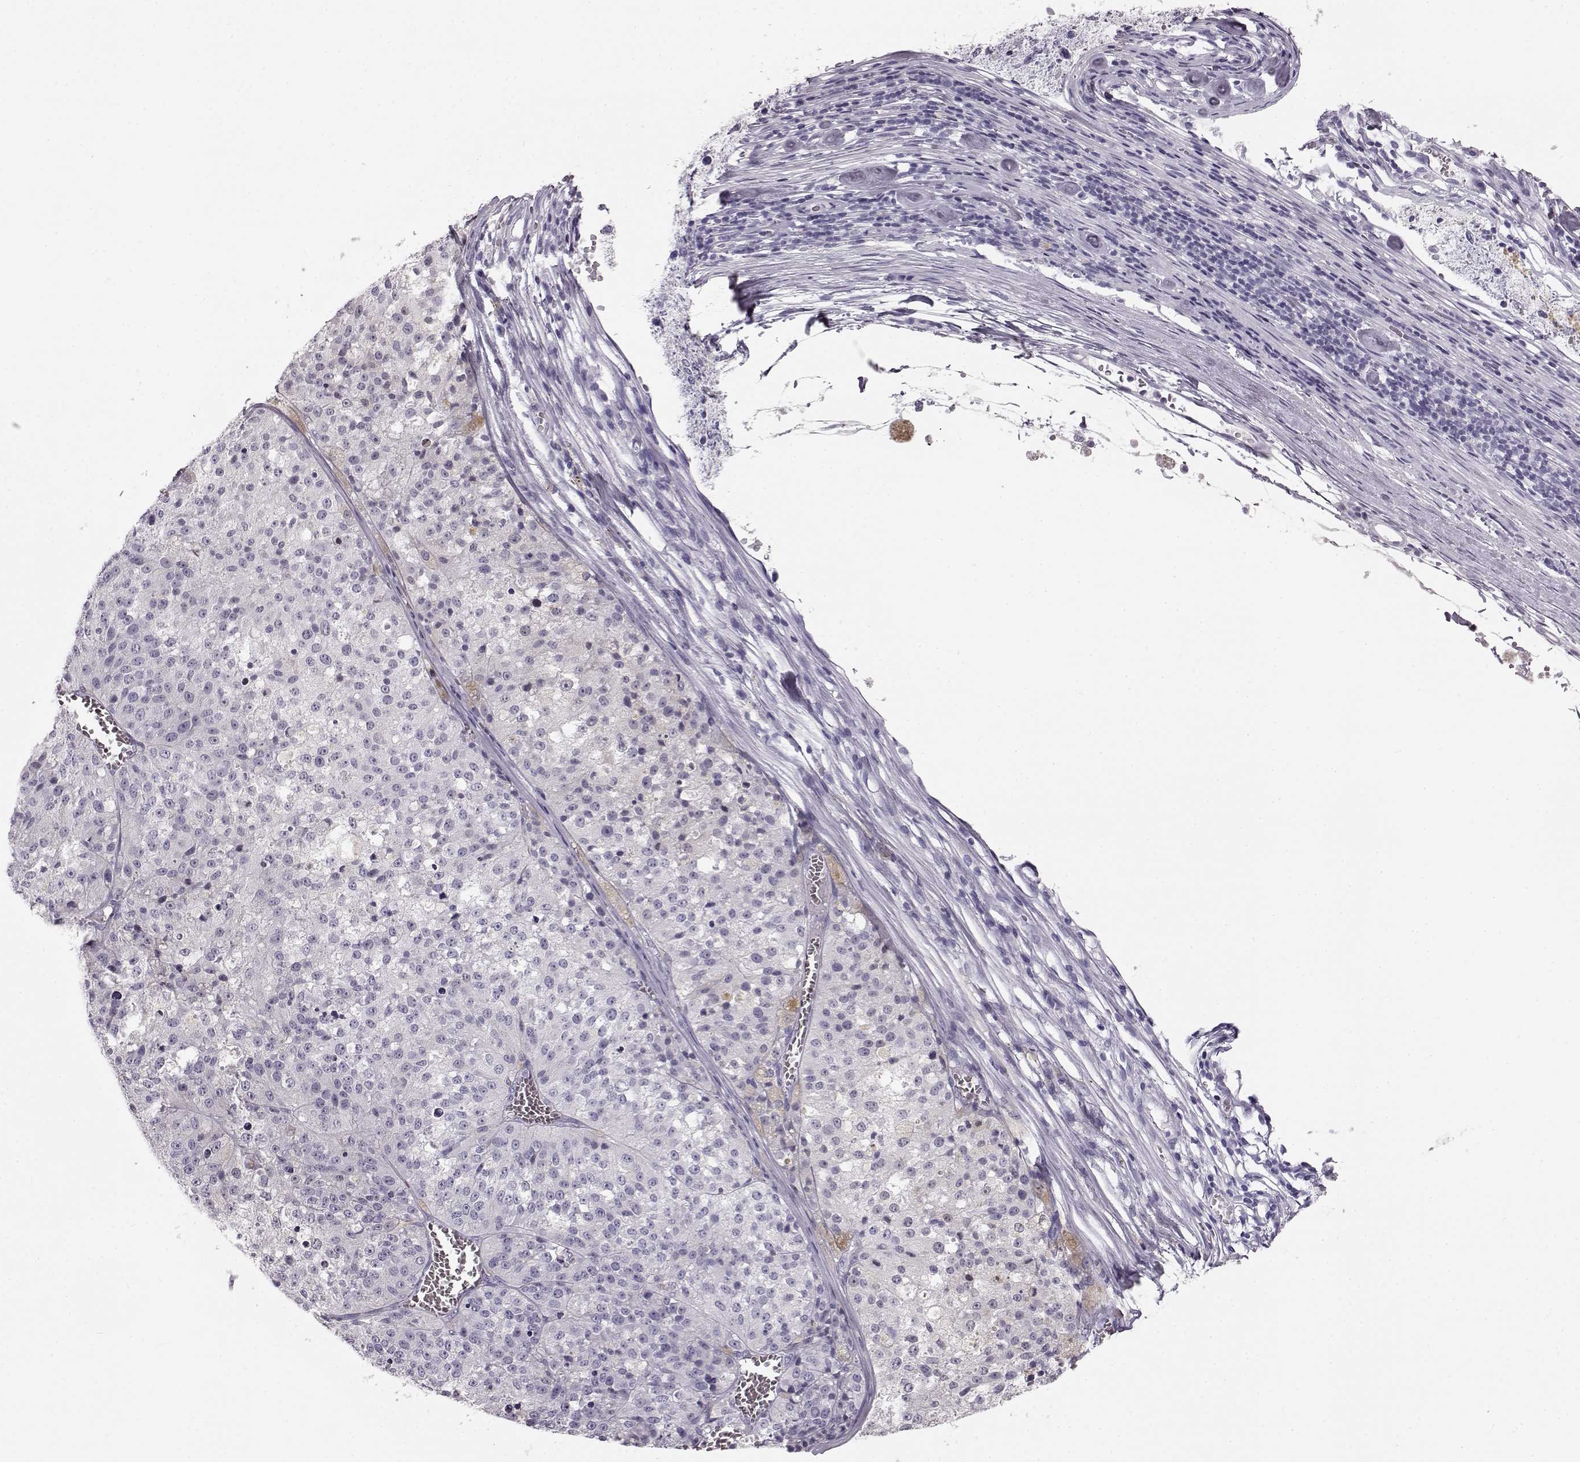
{"staining": {"intensity": "negative", "quantity": "none", "location": "none"}, "tissue": "melanoma", "cell_type": "Tumor cells", "image_type": "cancer", "snomed": [{"axis": "morphology", "description": "Malignant melanoma, Metastatic site"}, {"axis": "topography", "description": "Lymph node"}], "caption": "Immunohistochemistry (IHC) of melanoma displays no expression in tumor cells. (DAB immunohistochemistry with hematoxylin counter stain).", "gene": "BFSP2", "patient": {"sex": "female", "age": 64}}